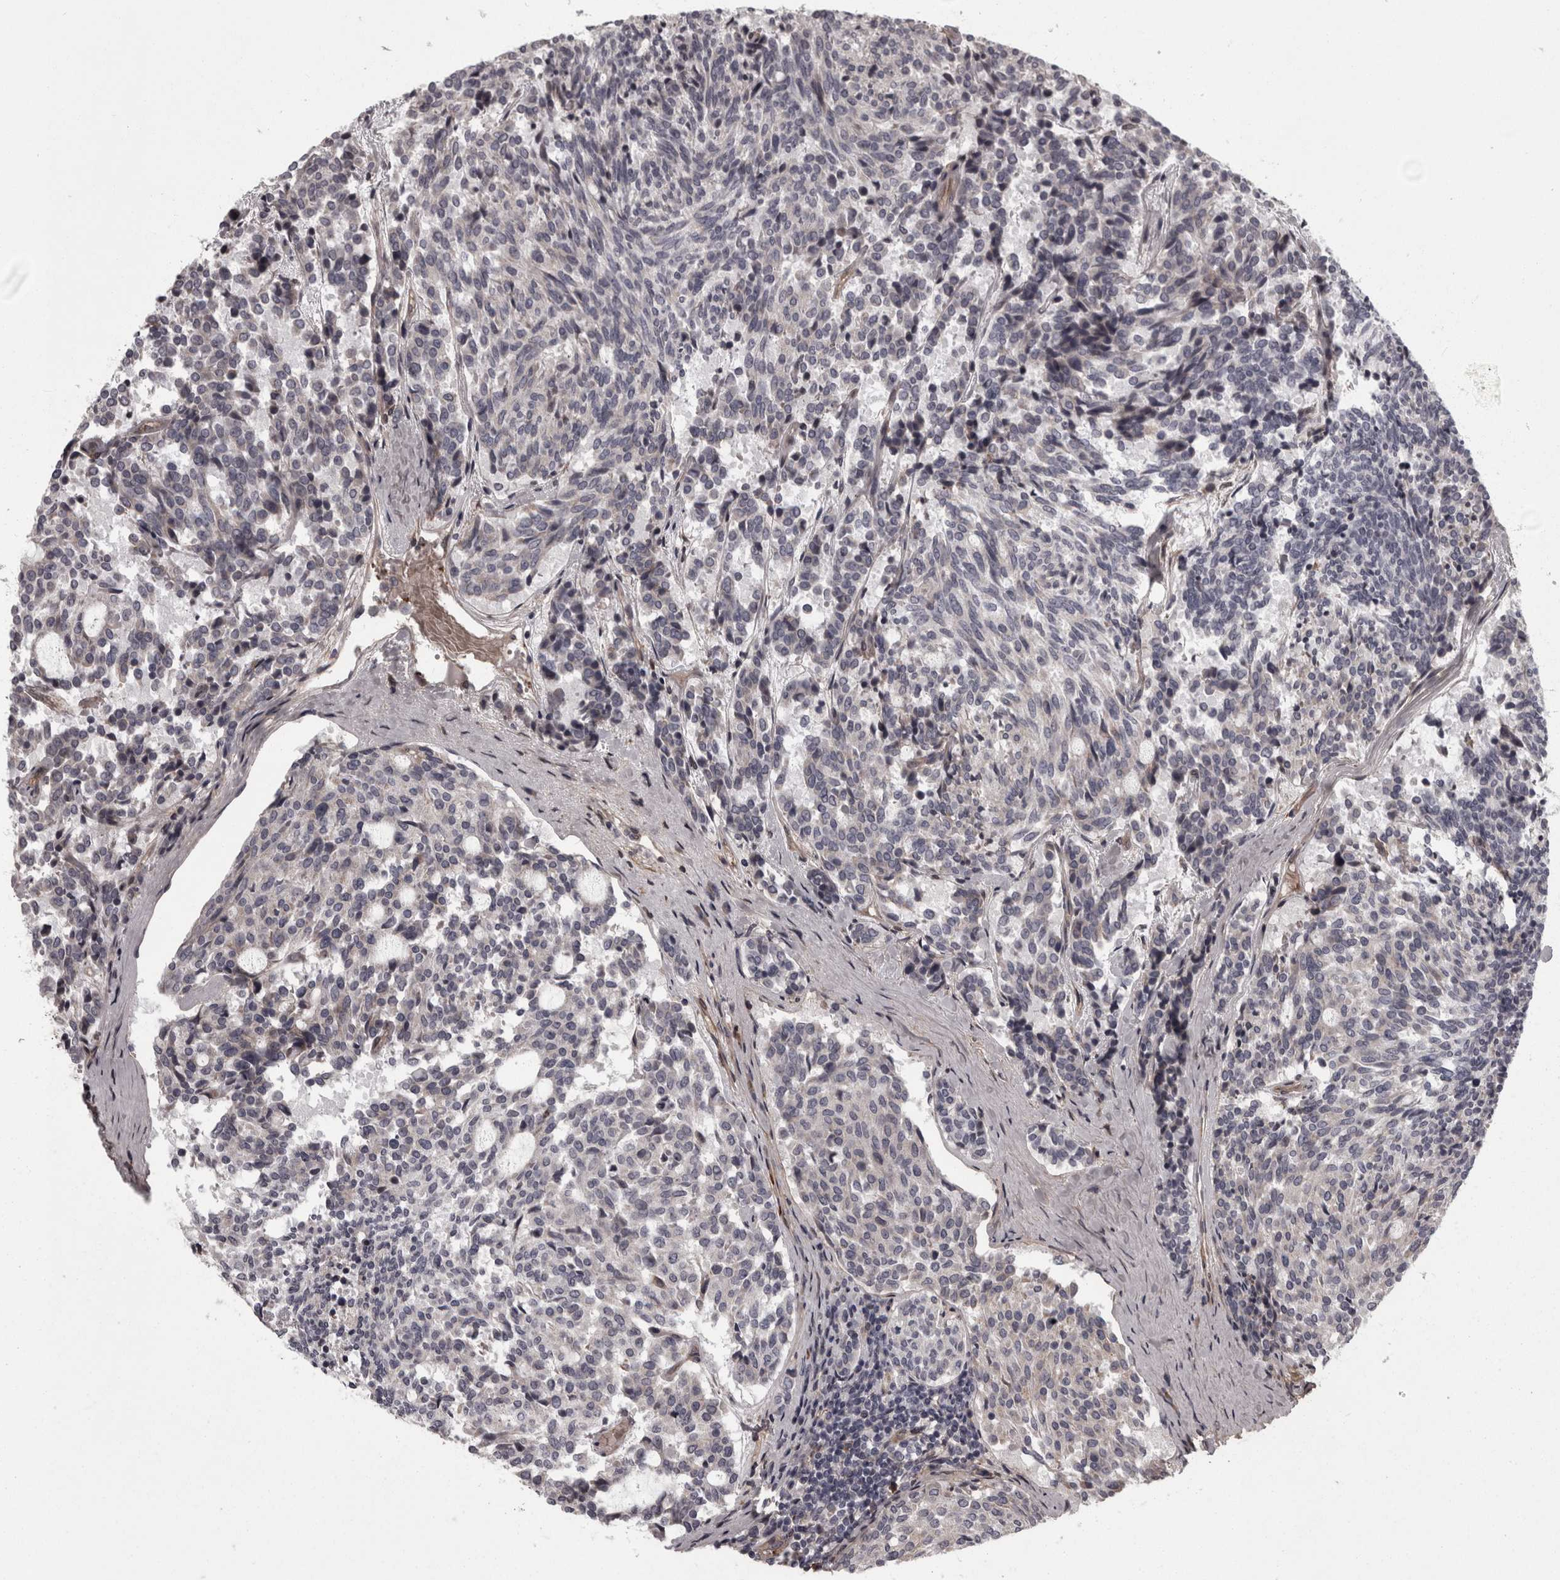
{"staining": {"intensity": "negative", "quantity": "none", "location": "none"}, "tissue": "carcinoid", "cell_type": "Tumor cells", "image_type": "cancer", "snomed": [{"axis": "morphology", "description": "Carcinoid, malignant, NOS"}, {"axis": "topography", "description": "Pancreas"}], "caption": "Human malignant carcinoid stained for a protein using immunohistochemistry (IHC) demonstrates no positivity in tumor cells.", "gene": "RSU1", "patient": {"sex": "female", "age": 54}}